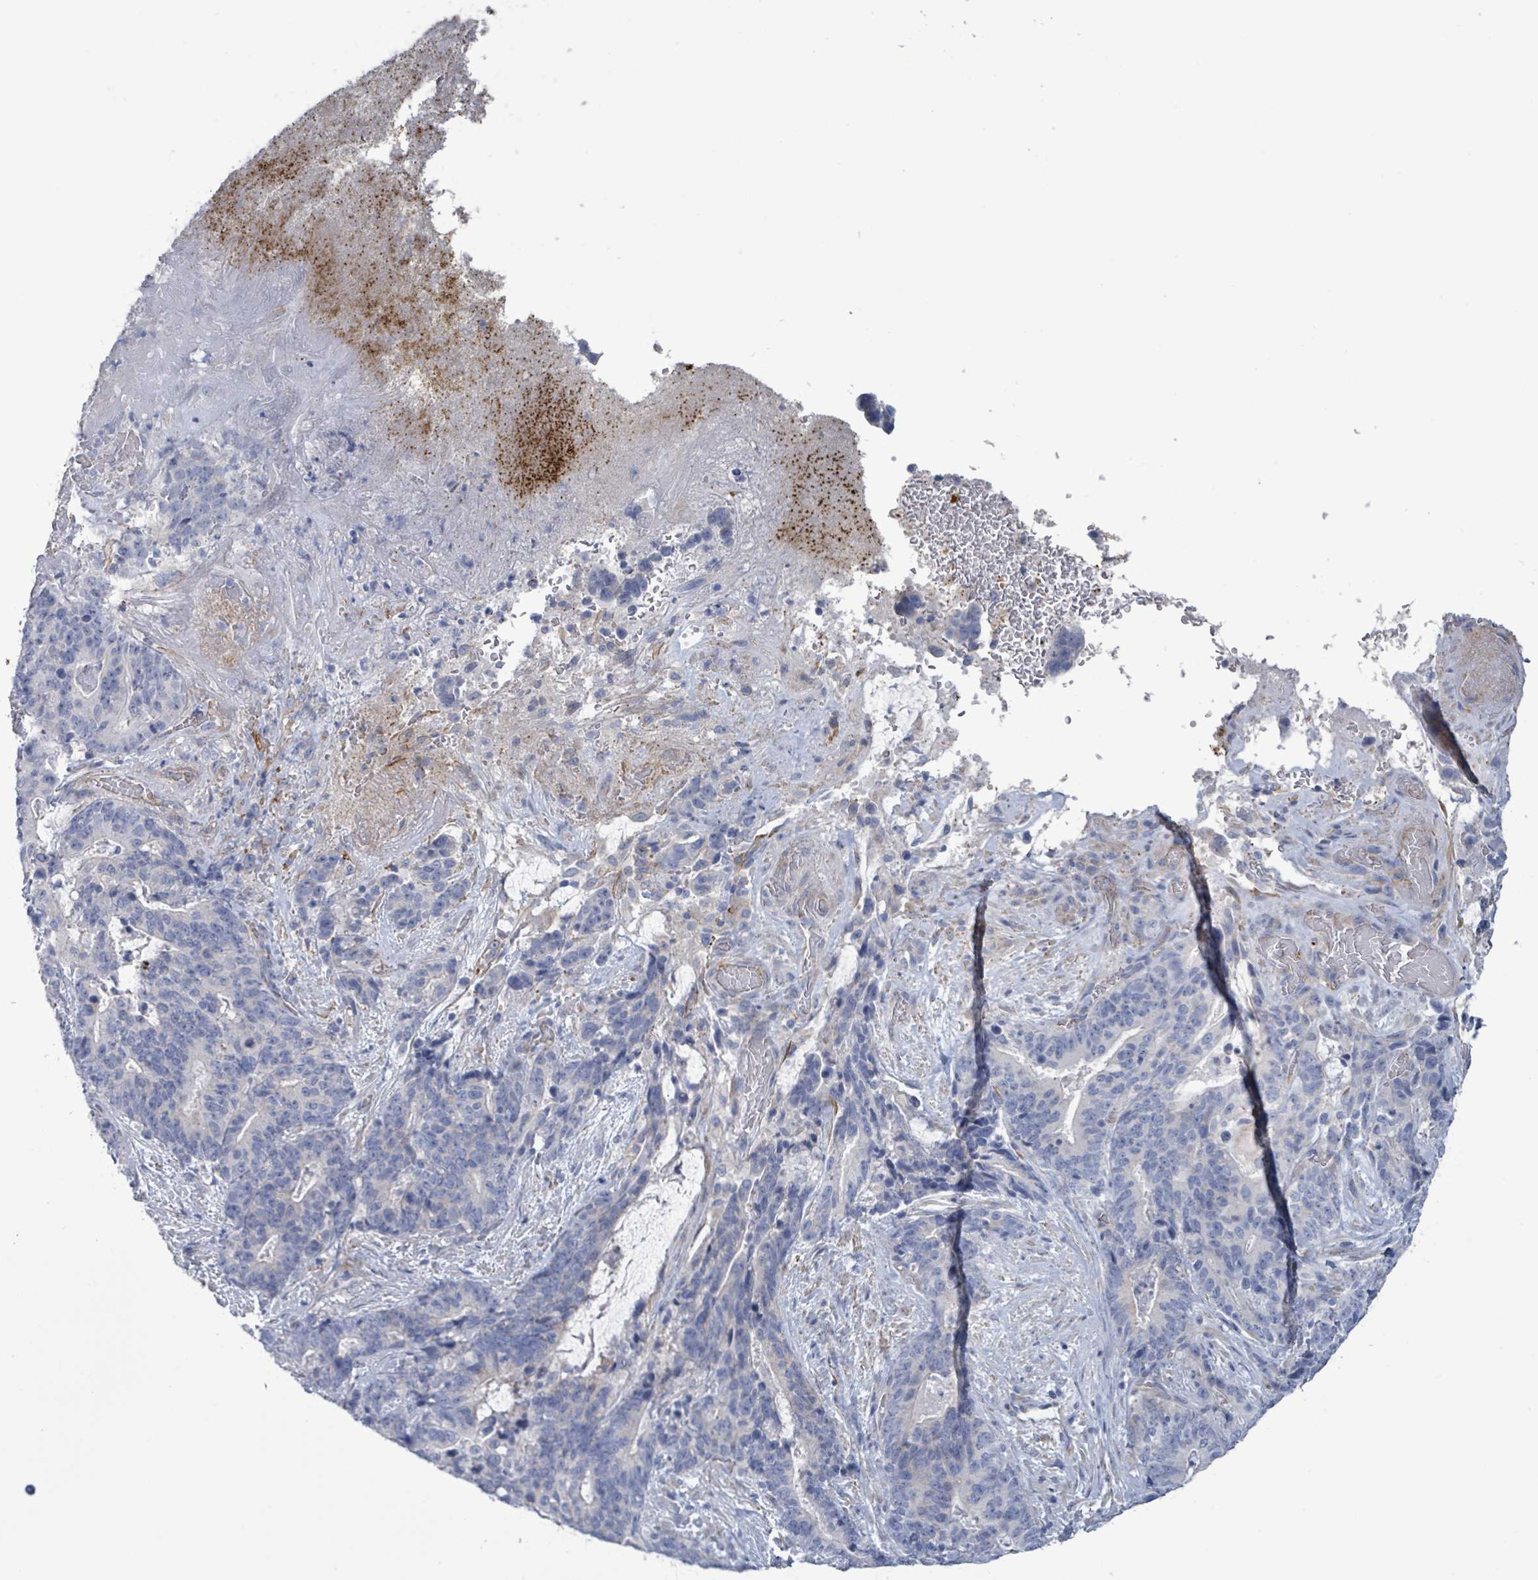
{"staining": {"intensity": "negative", "quantity": "none", "location": "none"}, "tissue": "stomach cancer", "cell_type": "Tumor cells", "image_type": "cancer", "snomed": [{"axis": "morphology", "description": "Normal tissue, NOS"}, {"axis": "morphology", "description": "Adenocarcinoma, NOS"}, {"axis": "topography", "description": "Stomach"}], "caption": "This is an immunohistochemistry micrograph of human stomach cancer (adenocarcinoma). There is no staining in tumor cells.", "gene": "PKLR", "patient": {"sex": "female", "age": 64}}